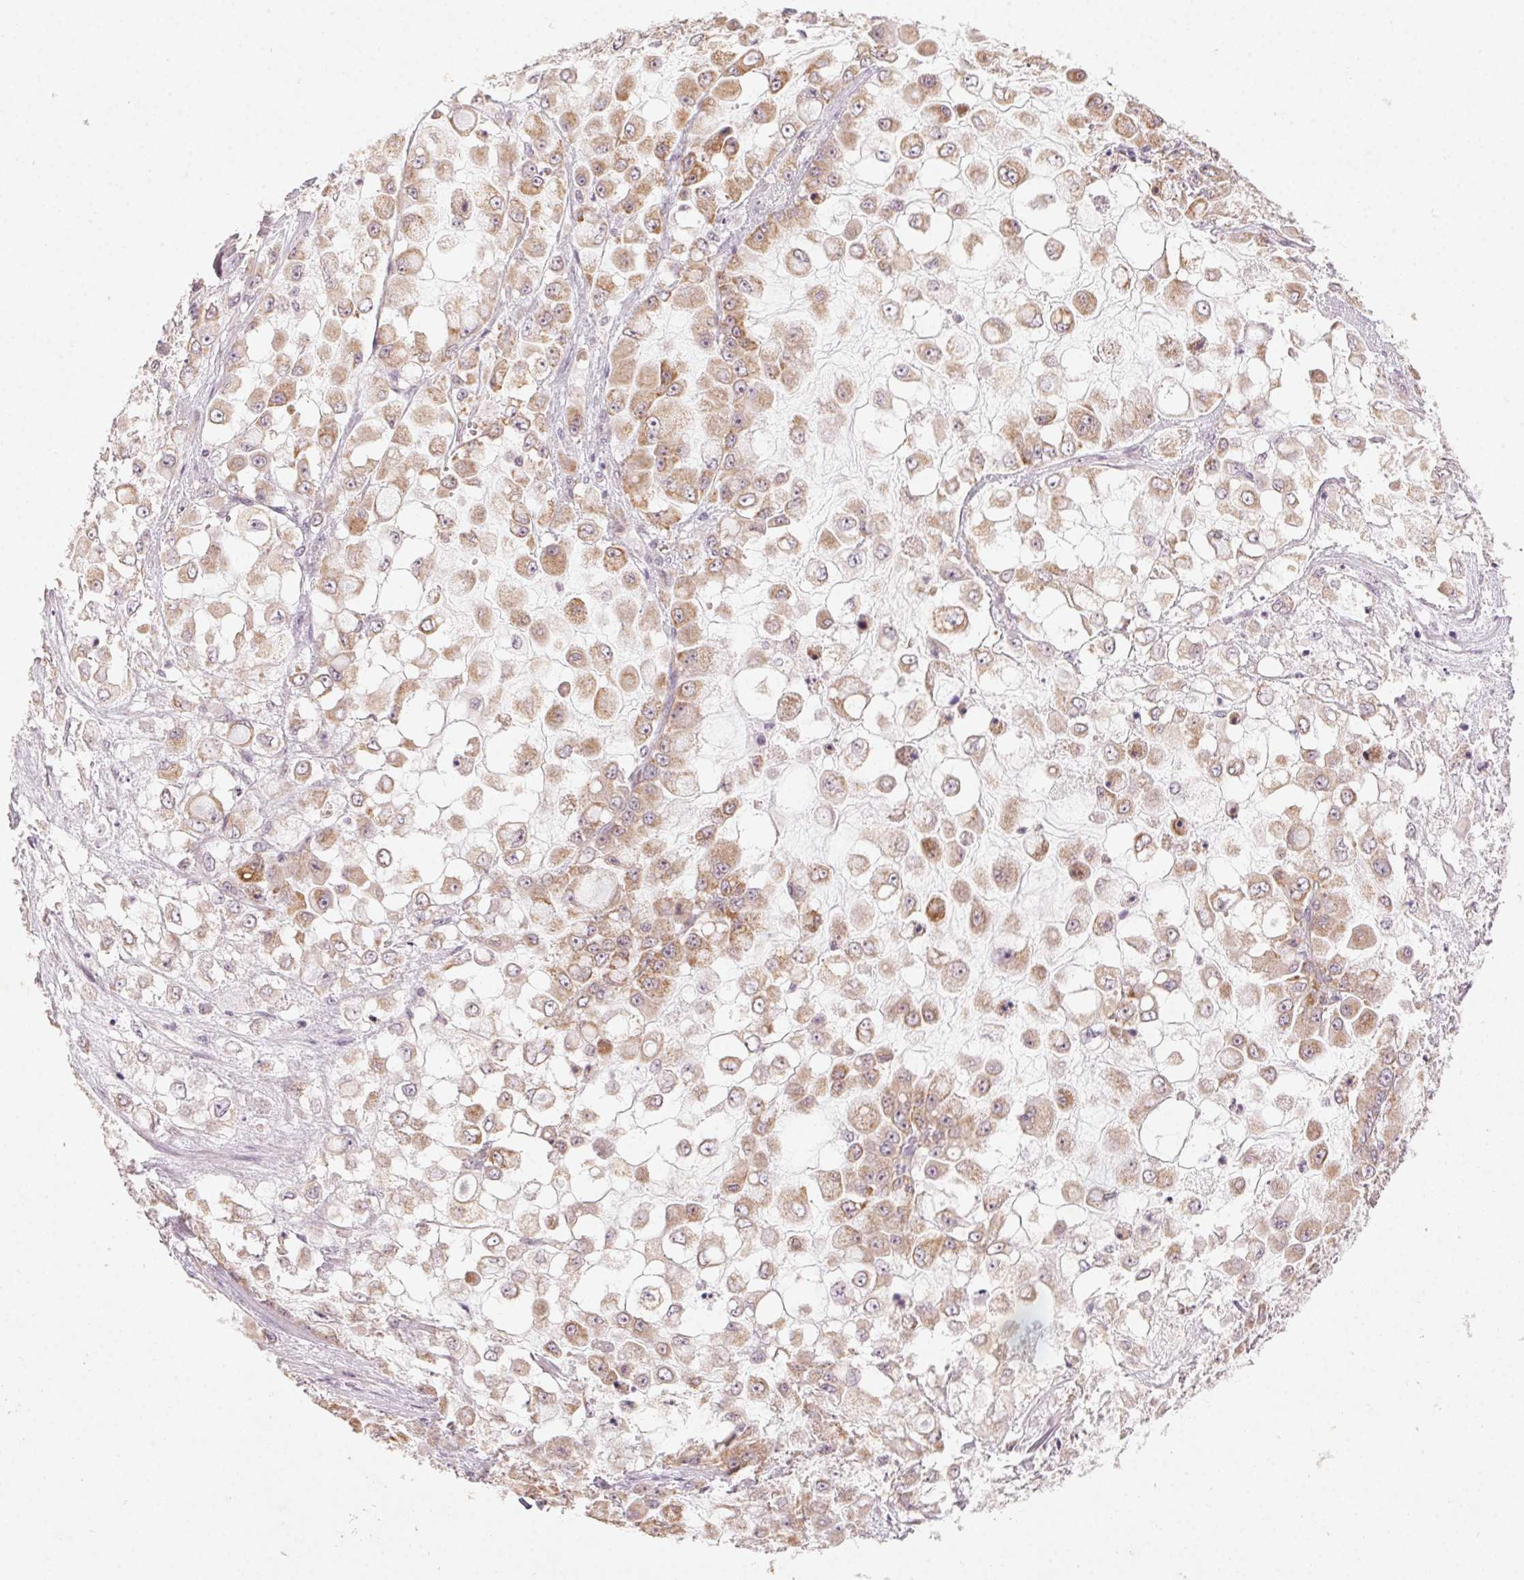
{"staining": {"intensity": "moderate", "quantity": ">75%", "location": "cytoplasmic/membranous"}, "tissue": "stomach cancer", "cell_type": "Tumor cells", "image_type": "cancer", "snomed": [{"axis": "morphology", "description": "Adenocarcinoma, NOS"}, {"axis": "topography", "description": "Stomach"}], "caption": "Immunohistochemical staining of human stomach cancer demonstrates moderate cytoplasmic/membranous protein staining in about >75% of tumor cells.", "gene": "NCOA4", "patient": {"sex": "female", "age": 76}}